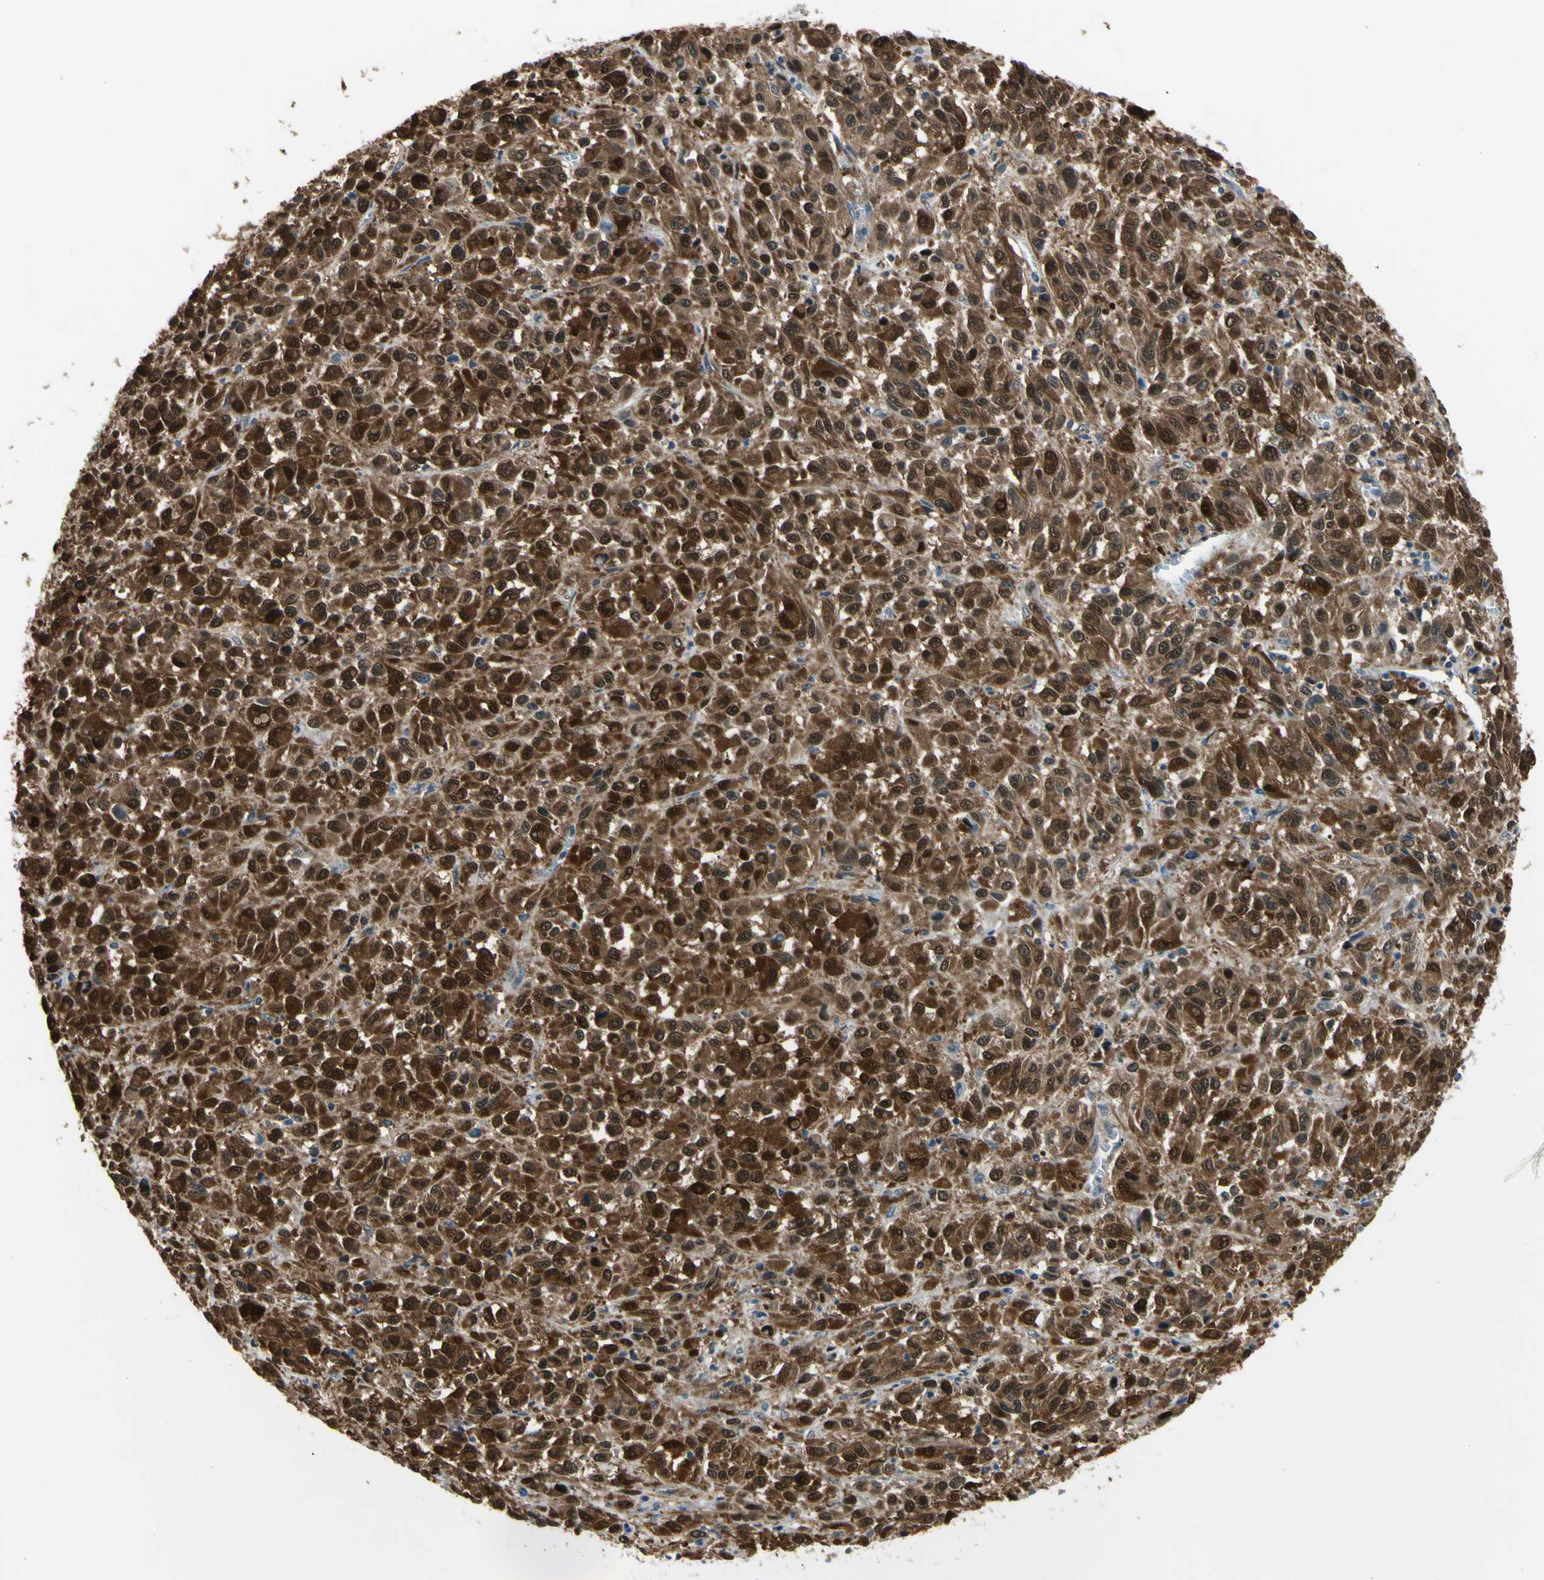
{"staining": {"intensity": "strong", "quantity": ">75%", "location": "cytoplasmic/membranous,nuclear"}, "tissue": "melanoma", "cell_type": "Tumor cells", "image_type": "cancer", "snomed": [{"axis": "morphology", "description": "Malignant melanoma, Metastatic site"}, {"axis": "topography", "description": "Lung"}], "caption": "An image showing strong cytoplasmic/membranous and nuclear staining in approximately >75% of tumor cells in melanoma, as visualized by brown immunohistochemical staining.", "gene": "HSPA4", "patient": {"sex": "male", "age": 64}}